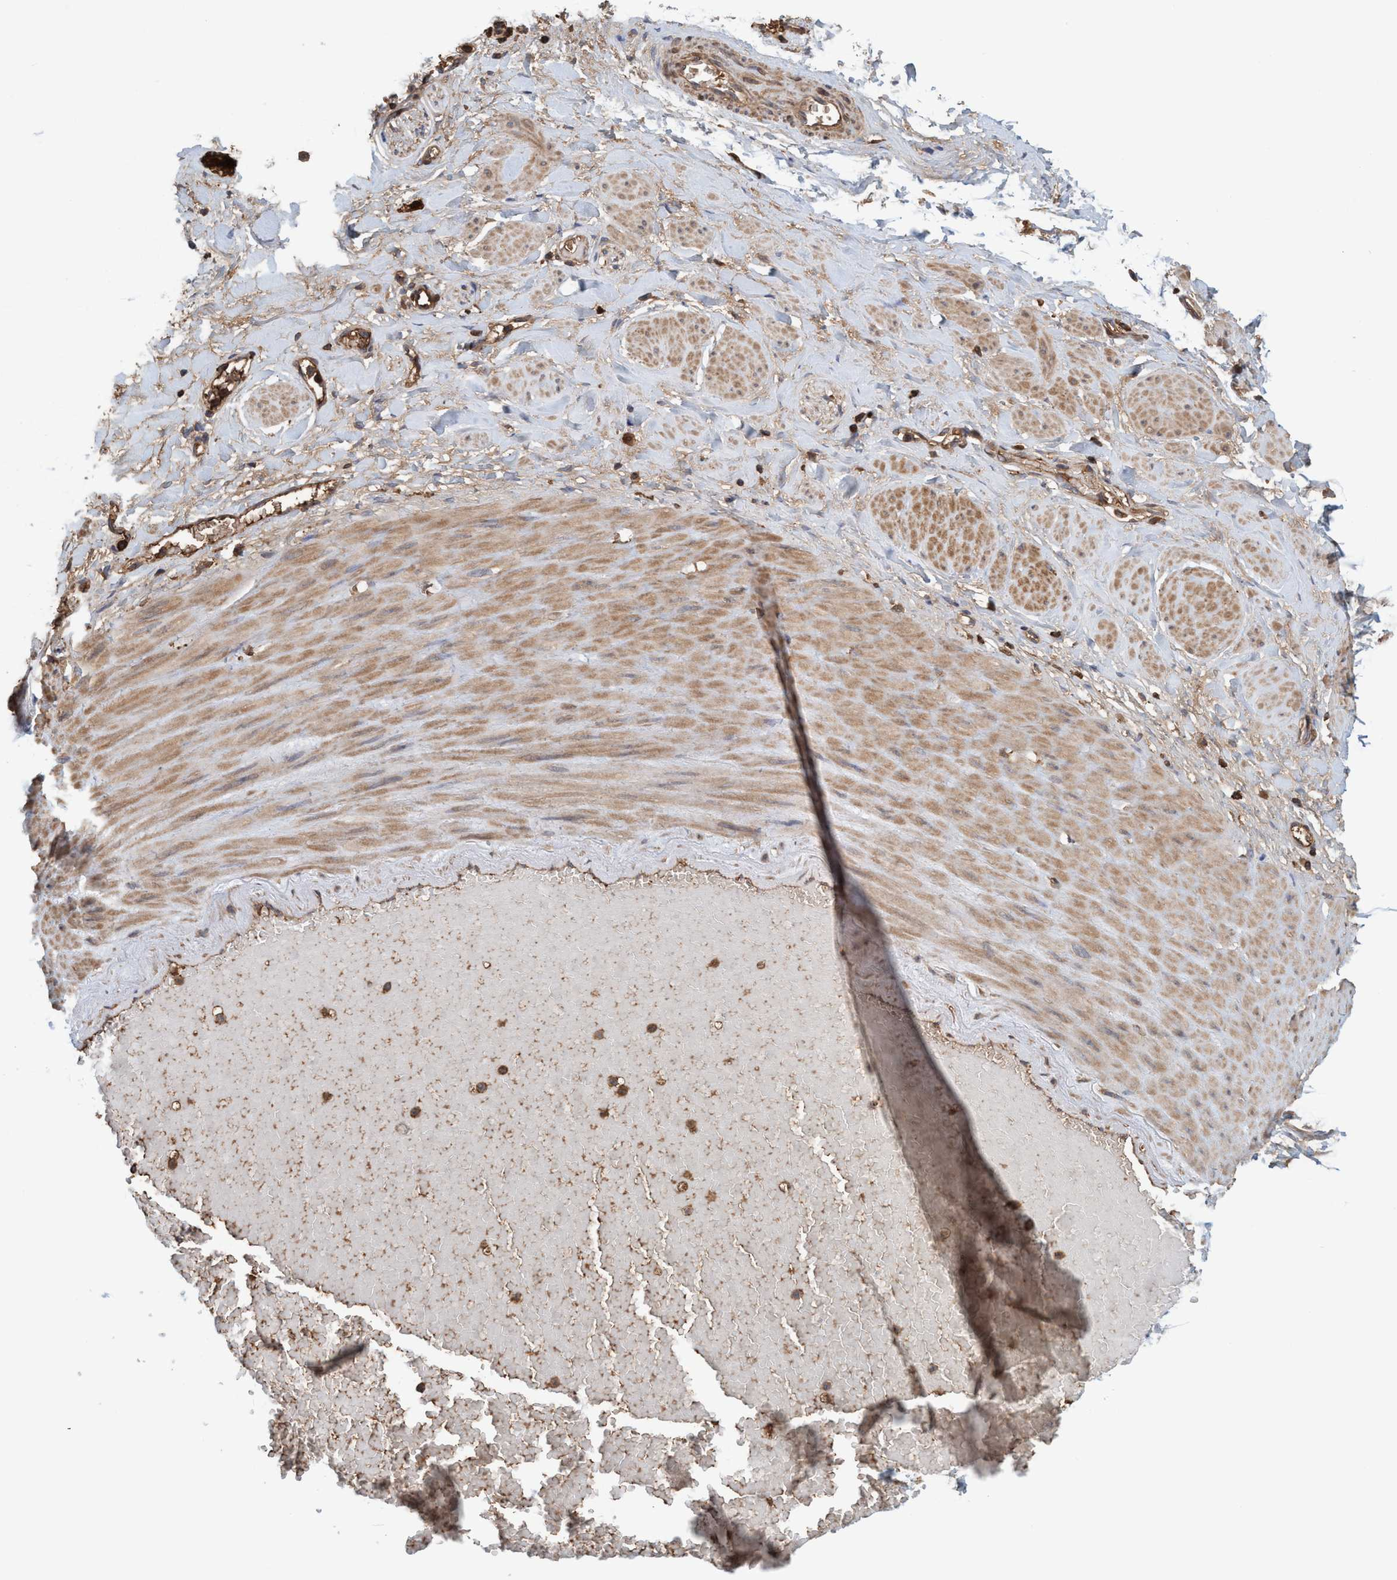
{"staining": {"intensity": "moderate", "quantity": ">75%", "location": "cytoplasmic/membranous"}, "tissue": "adipose tissue", "cell_type": "Adipocytes", "image_type": "normal", "snomed": [{"axis": "morphology", "description": "Normal tissue, NOS"}, {"axis": "topography", "description": "Soft tissue"}, {"axis": "topography", "description": "Vascular tissue"}], "caption": "There is medium levels of moderate cytoplasmic/membranous positivity in adipocytes of benign adipose tissue, as demonstrated by immunohistochemical staining (brown color).", "gene": "SPECC1", "patient": {"sex": "female", "age": 35}}